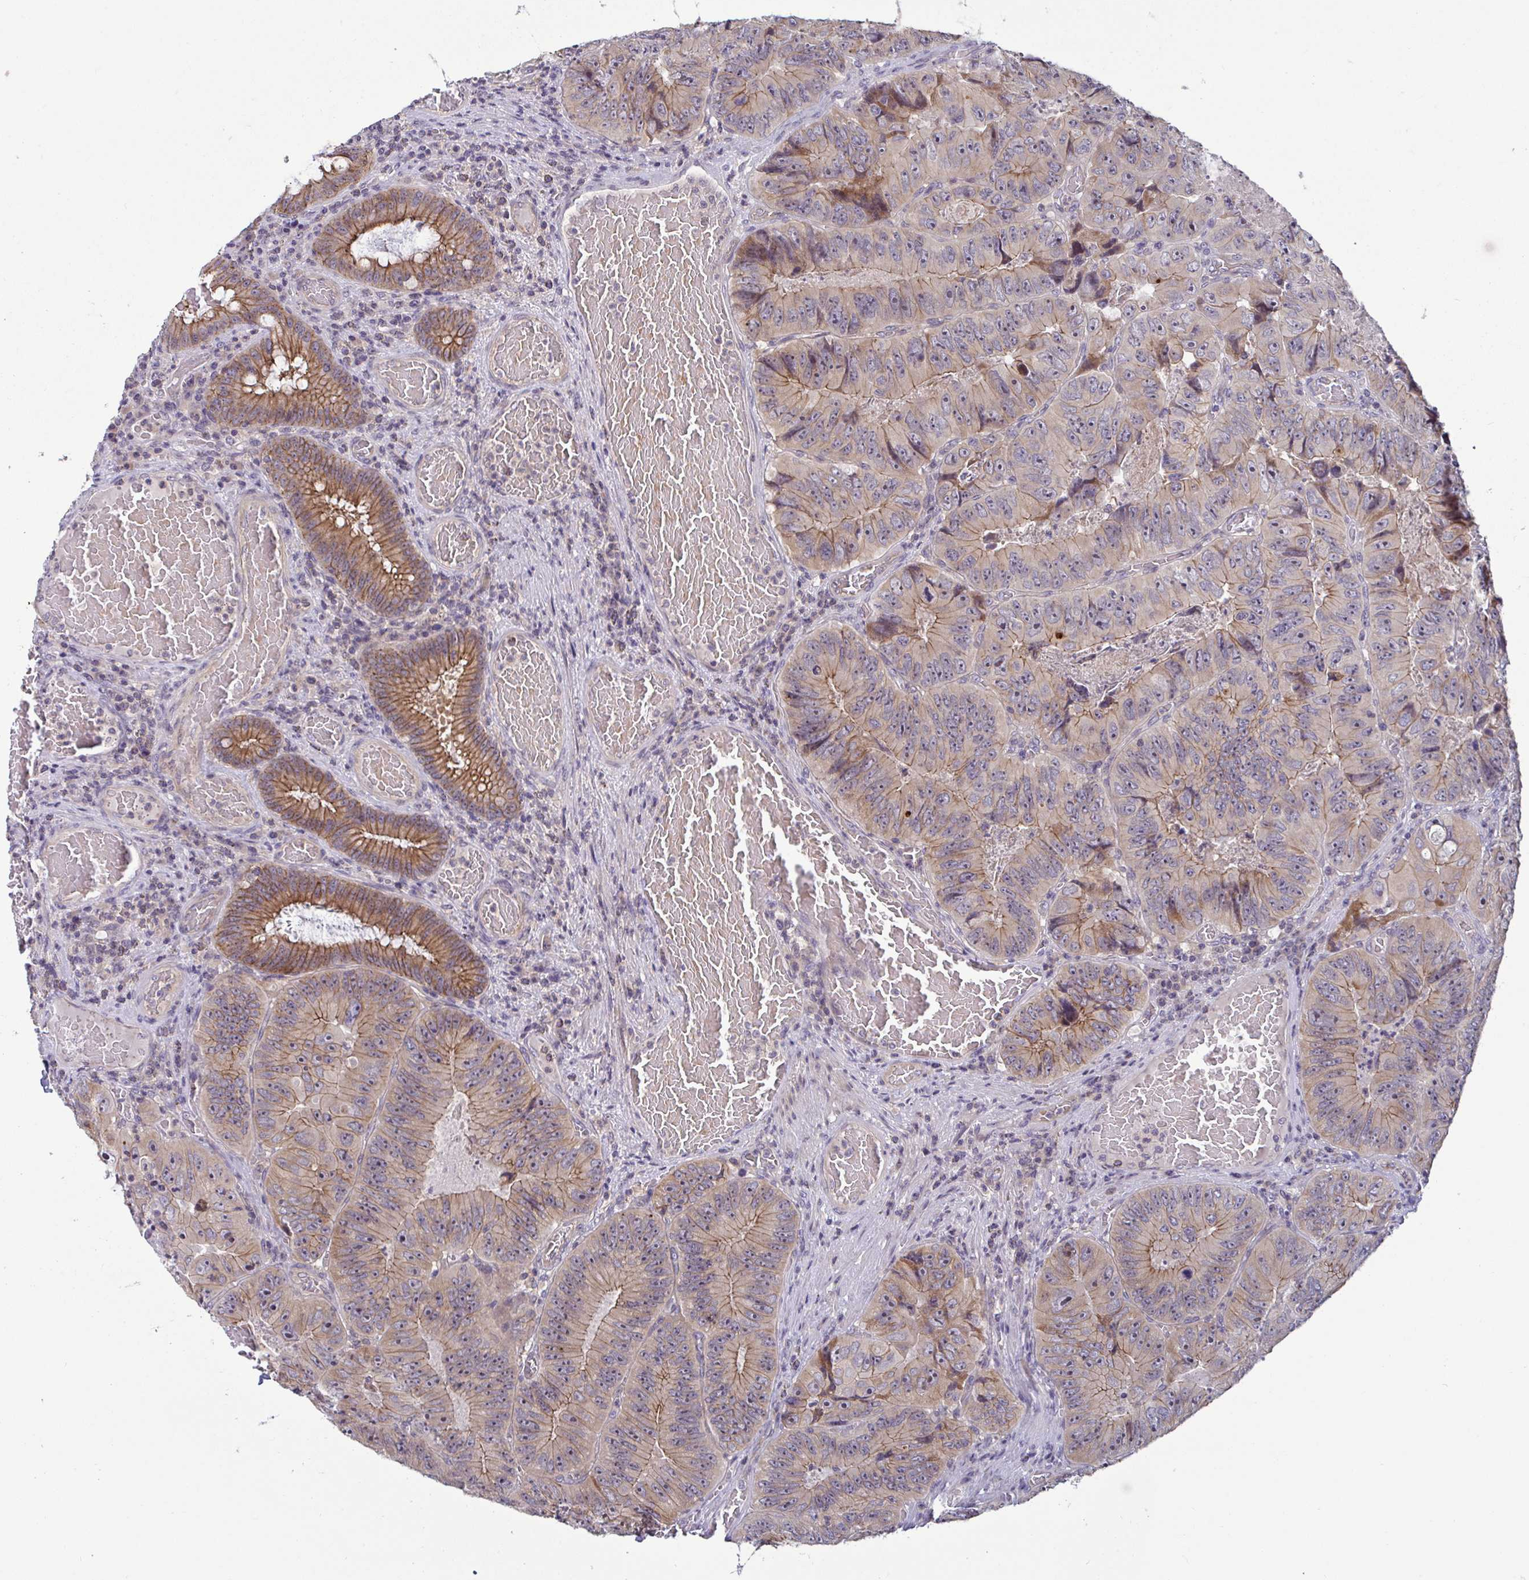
{"staining": {"intensity": "moderate", "quantity": "25%-75%", "location": "cytoplasmic/membranous"}, "tissue": "colorectal cancer", "cell_type": "Tumor cells", "image_type": "cancer", "snomed": [{"axis": "morphology", "description": "Adenocarcinoma, NOS"}, {"axis": "topography", "description": "Colon"}], "caption": "Immunohistochemical staining of colorectal cancer exhibits moderate cytoplasmic/membranous protein expression in about 25%-75% of tumor cells.", "gene": "GSTM1", "patient": {"sex": "female", "age": 84}}